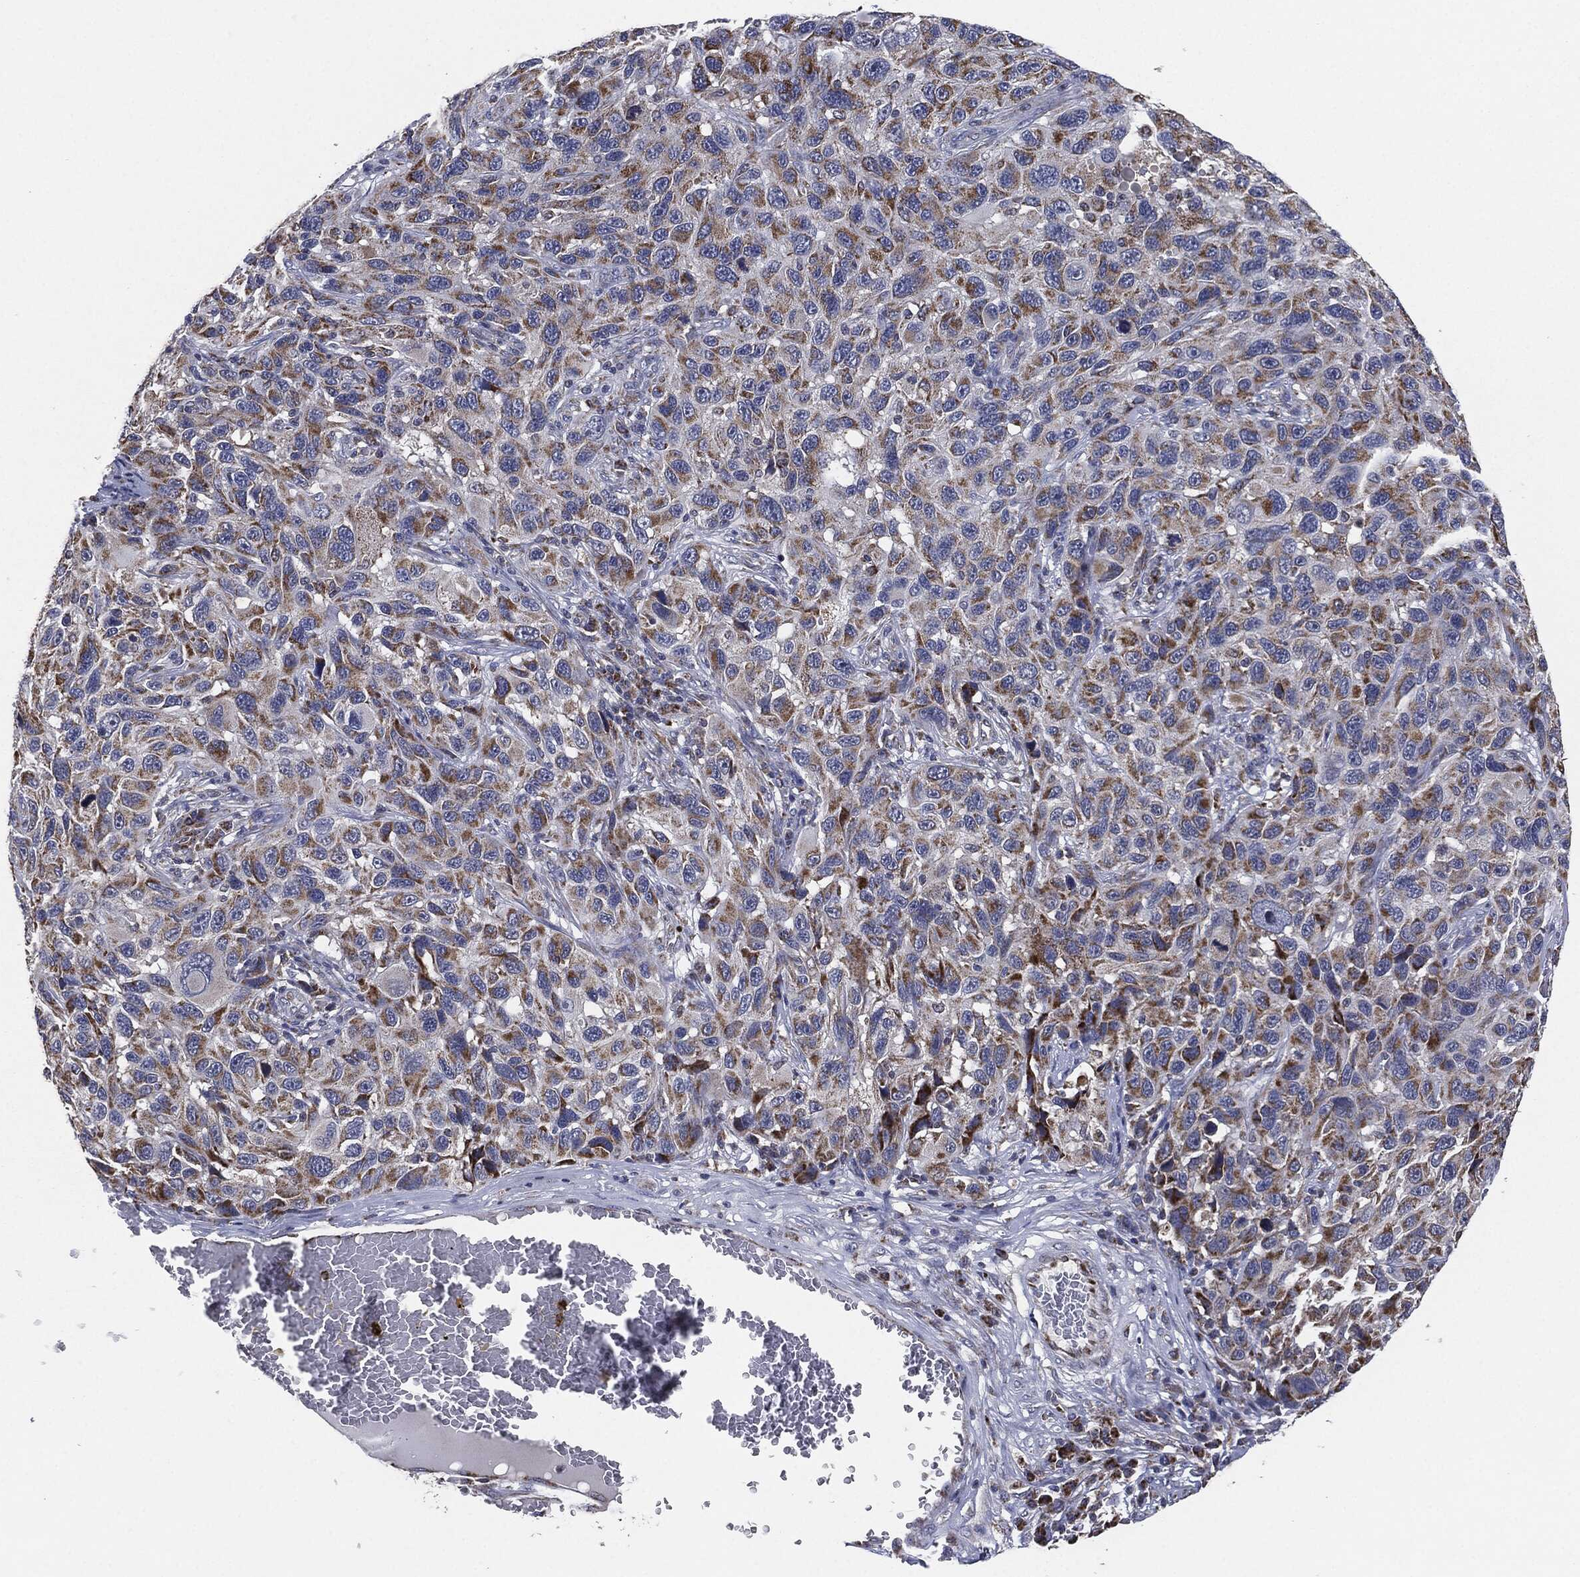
{"staining": {"intensity": "strong", "quantity": "25%-75%", "location": "cytoplasmic/membranous"}, "tissue": "melanoma", "cell_type": "Tumor cells", "image_type": "cancer", "snomed": [{"axis": "morphology", "description": "Malignant melanoma, NOS"}, {"axis": "topography", "description": "Skin"}], "caption": "This micrograph shows immunohistochemistry staining of malignant melanoma, with high strong cytoplasmic/membranous staining in approximately 25%-75% of tumor cells.", "gene": "NDUFV2", "patient": {"sex": "male", "age": 53}}